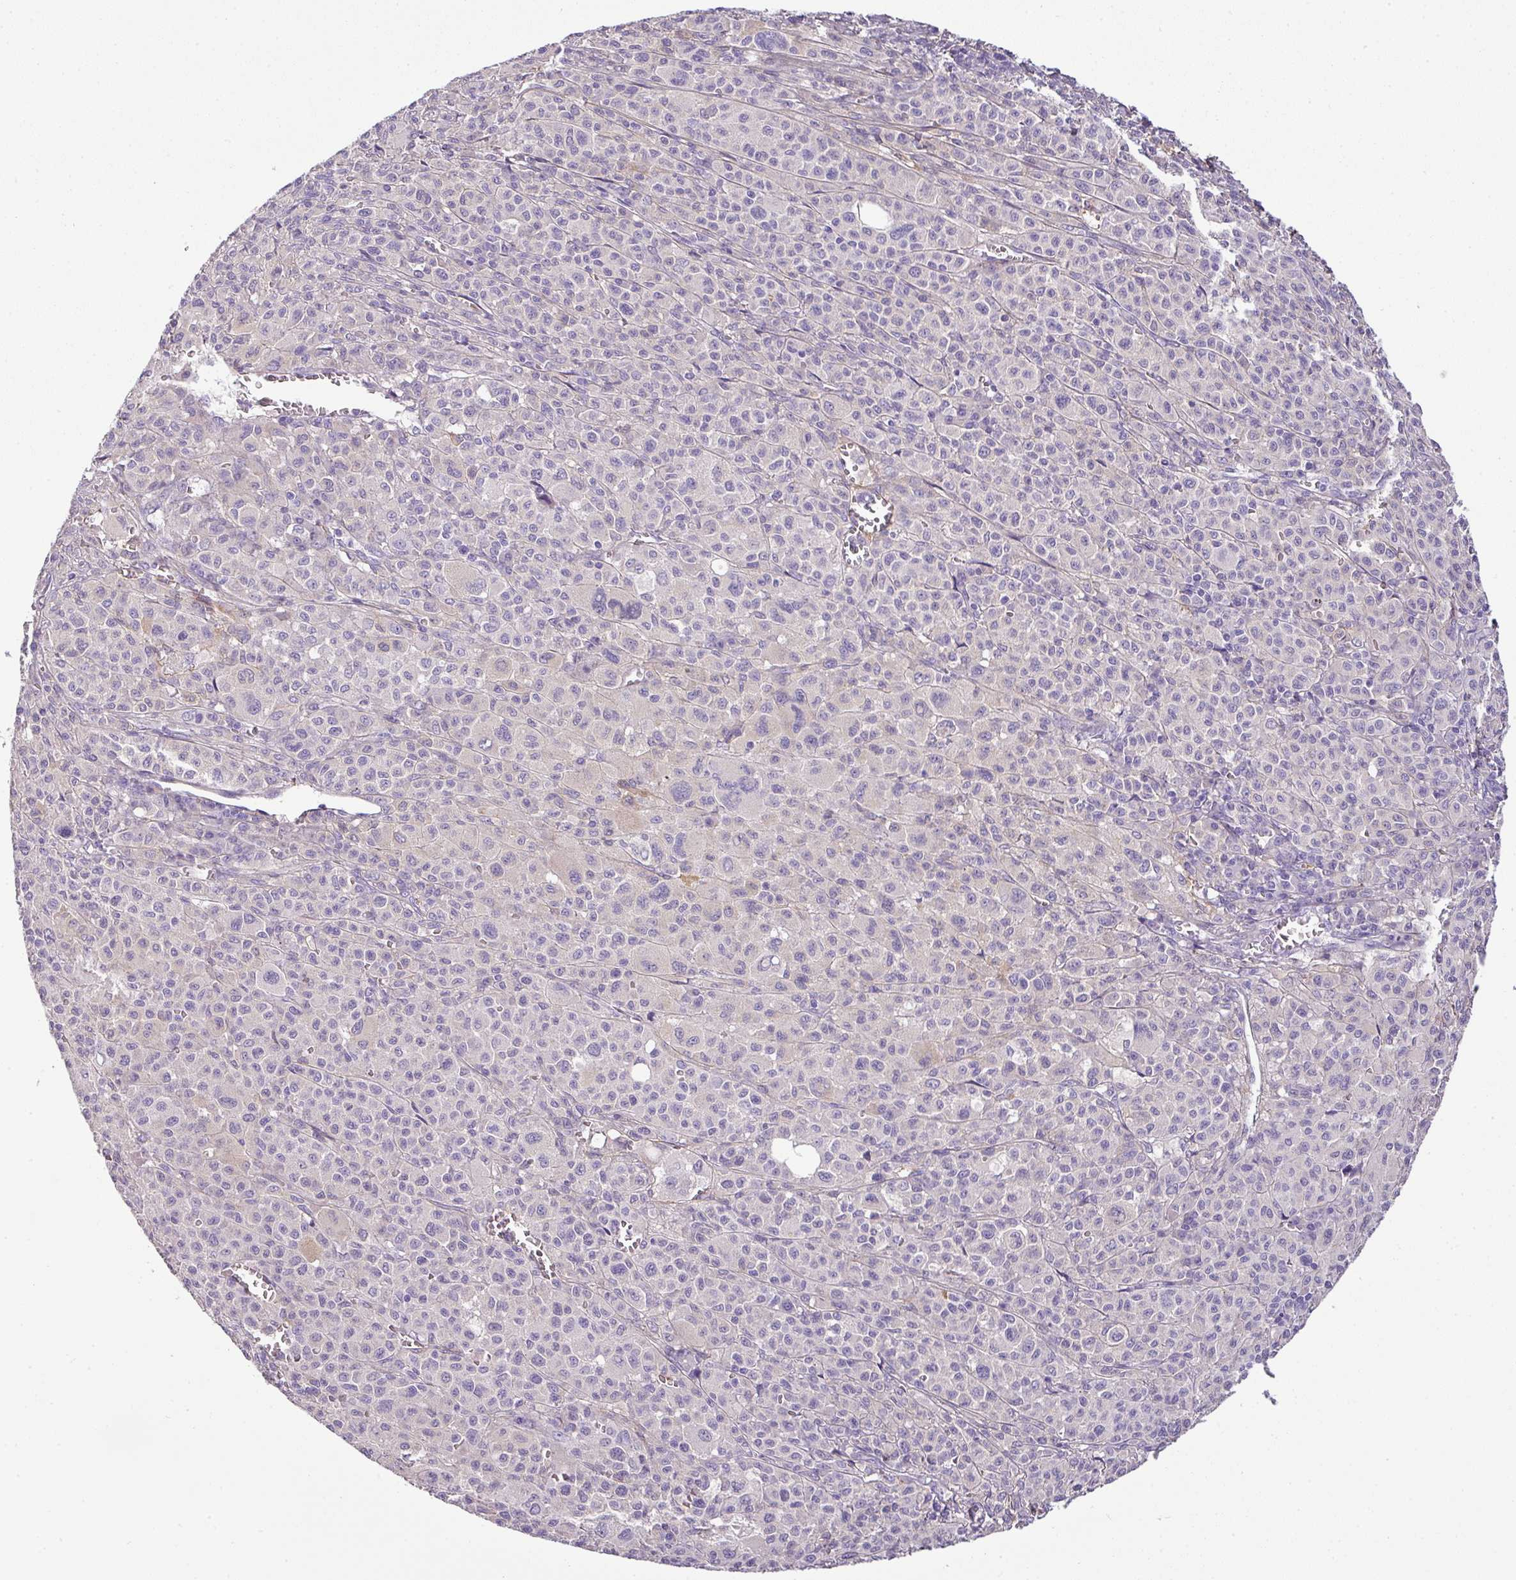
{"staining": {"intensity": "negative", "quantity": "none", "location": "none"}, "tissue": "melanoma", "cell_type": "Tumor cells", "image_type": "cancer", "snomed": [{"axis": "morphology", "description": "Malignant melanoma, Metastatic site"}, {"axis": "topography", "description": "Skin"}], "caption": "Tumor cells are negative for protein expression in human malignant melanoma (metastatic site). Brightfield microscopy of immunohistochemistry (IHC) stained with DAB (3,3'-diaminobenzidine) (brown) and hematoxylin (blue), captured at high magnification.", "gene": "PARD6G", "patient": {"sex": "female", "age": 74}}